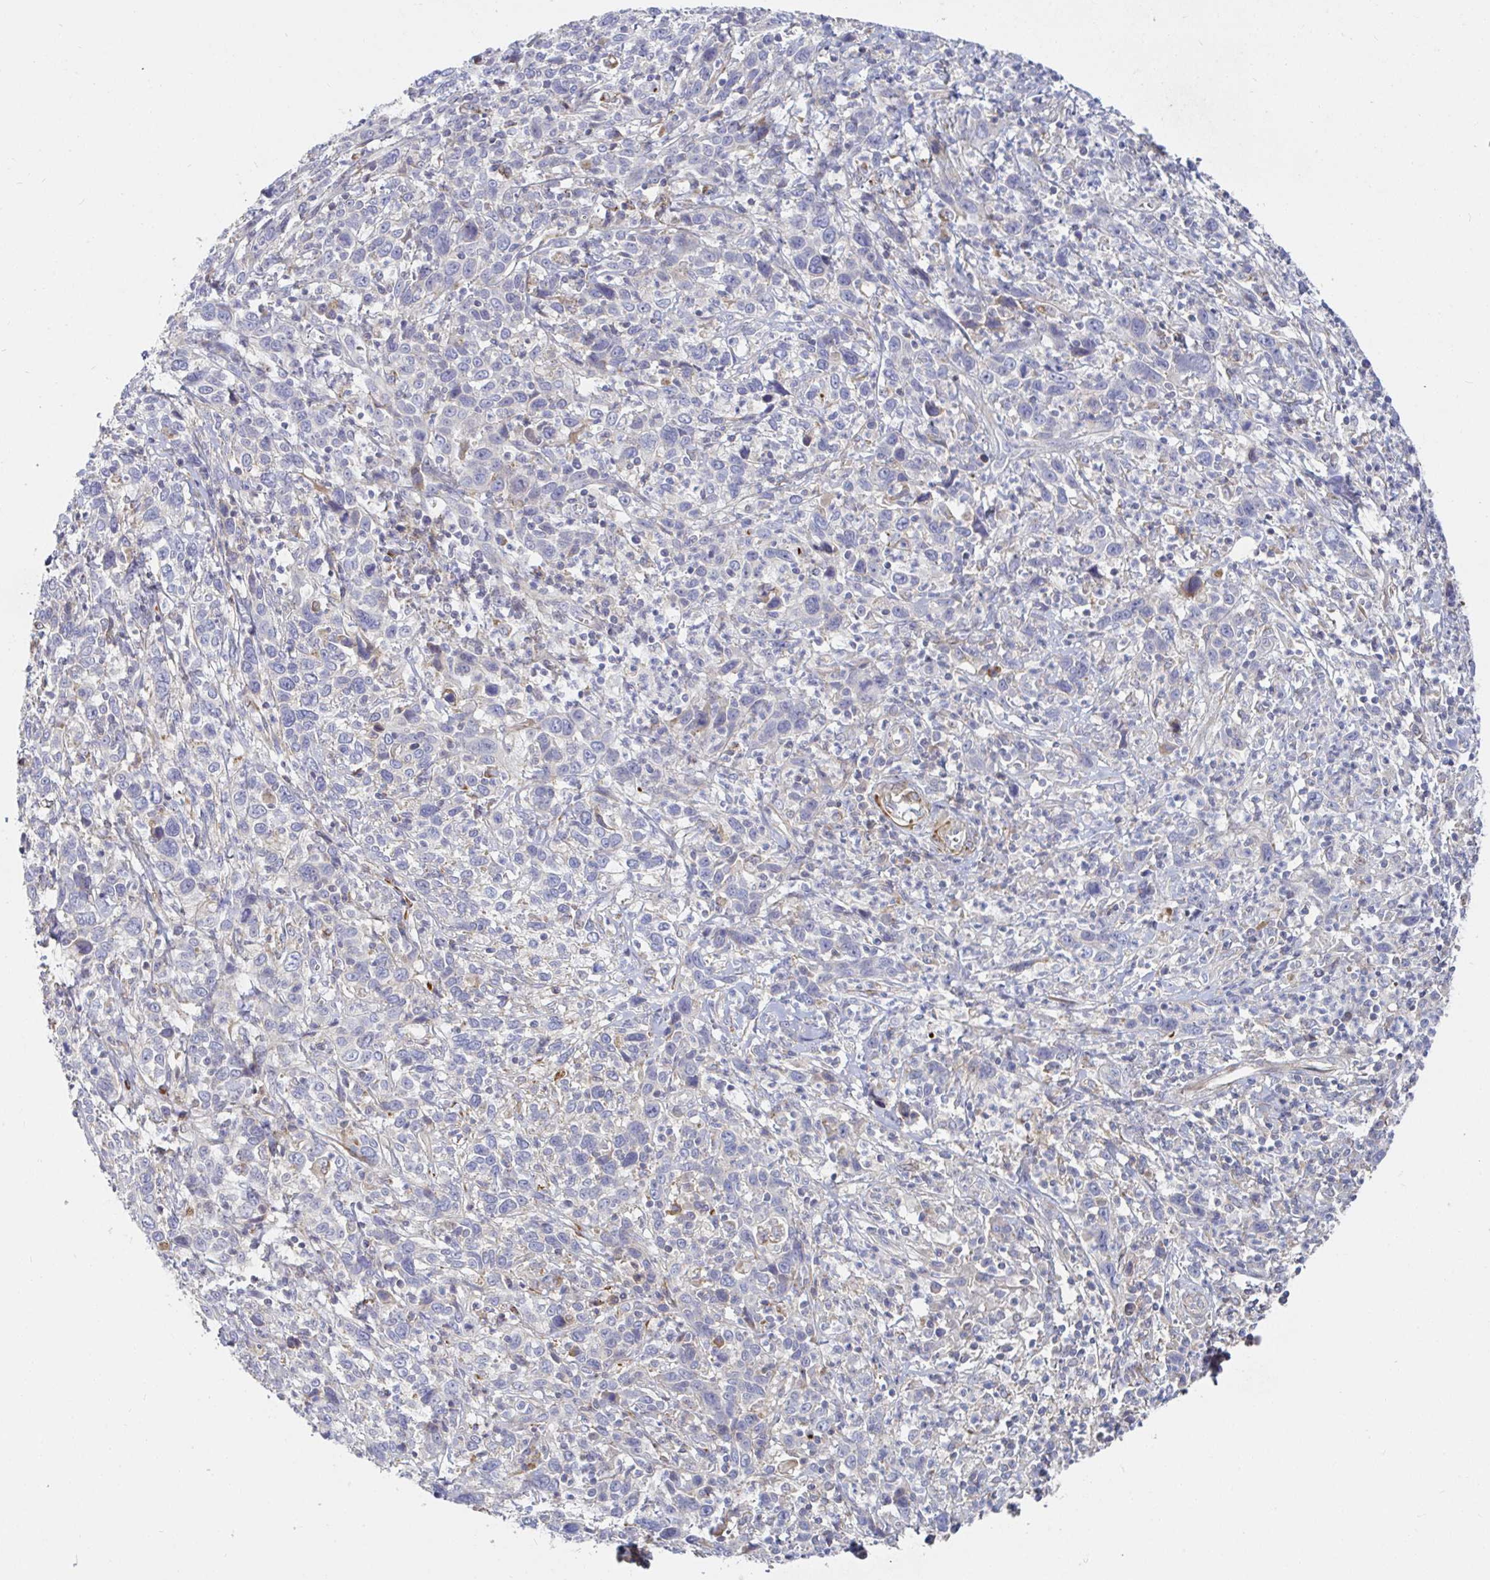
{"staining": {"intensity": "negative", "quantity": "none", "location": "none"}, "tissue": "cervical cancer", "cell_type": "Tumor cells", "image_type": "cancer", "snomed": [{"axis": "morphology", "description": "Squamous cell carcinoma, NOS"}, {"axis": "topography", "description": "Cervix"}], "caption": "There is no significant staining in tumor cells of cervical cancer (squamous cell carcinoma).", "gene": "SSH2", "patient": {"sex": "female", "age": 46}}